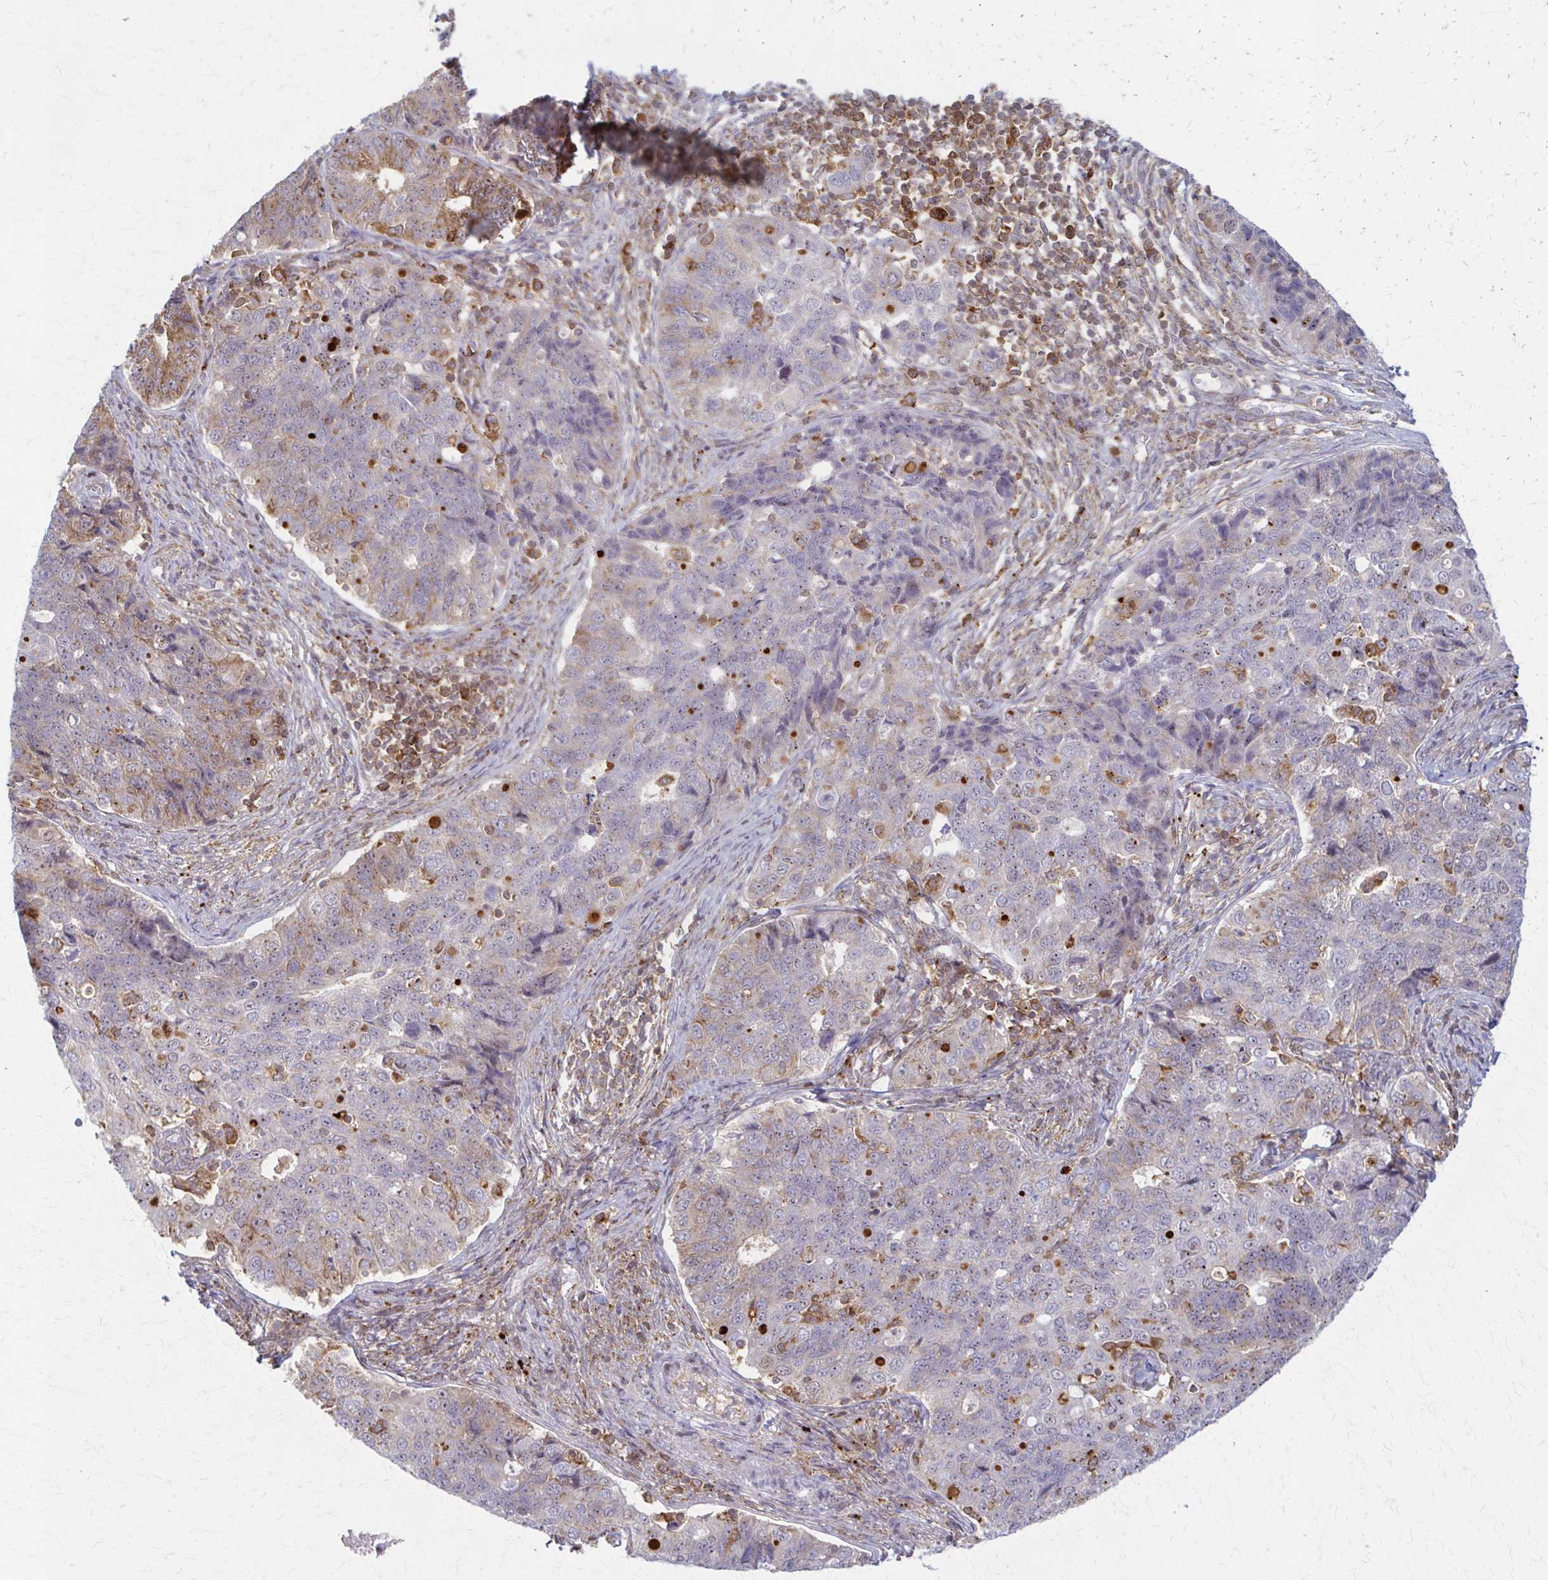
{"staining": {"intensity": "weak", "quantity": "<25%", "location": "cytoplasmic/membranous"}, "tissue": "endometrial cancer", "cell_type": "Tumor cells", "image_type": "cancer", "snomed": [{"axis": "morphology", "description": "Adenocarcinoma, NOS"}, {"axis": "topography", "description": "Endometrium"}], "caption": "Immunohistochemistry histopathology image of human endometrial cancer (adenocarcinoma) stained for a protein (brown), which demonstrates no expression in tumor cells.", "gene": "ARHGAP35", "patient": {"sex": "female", "age": 43}}